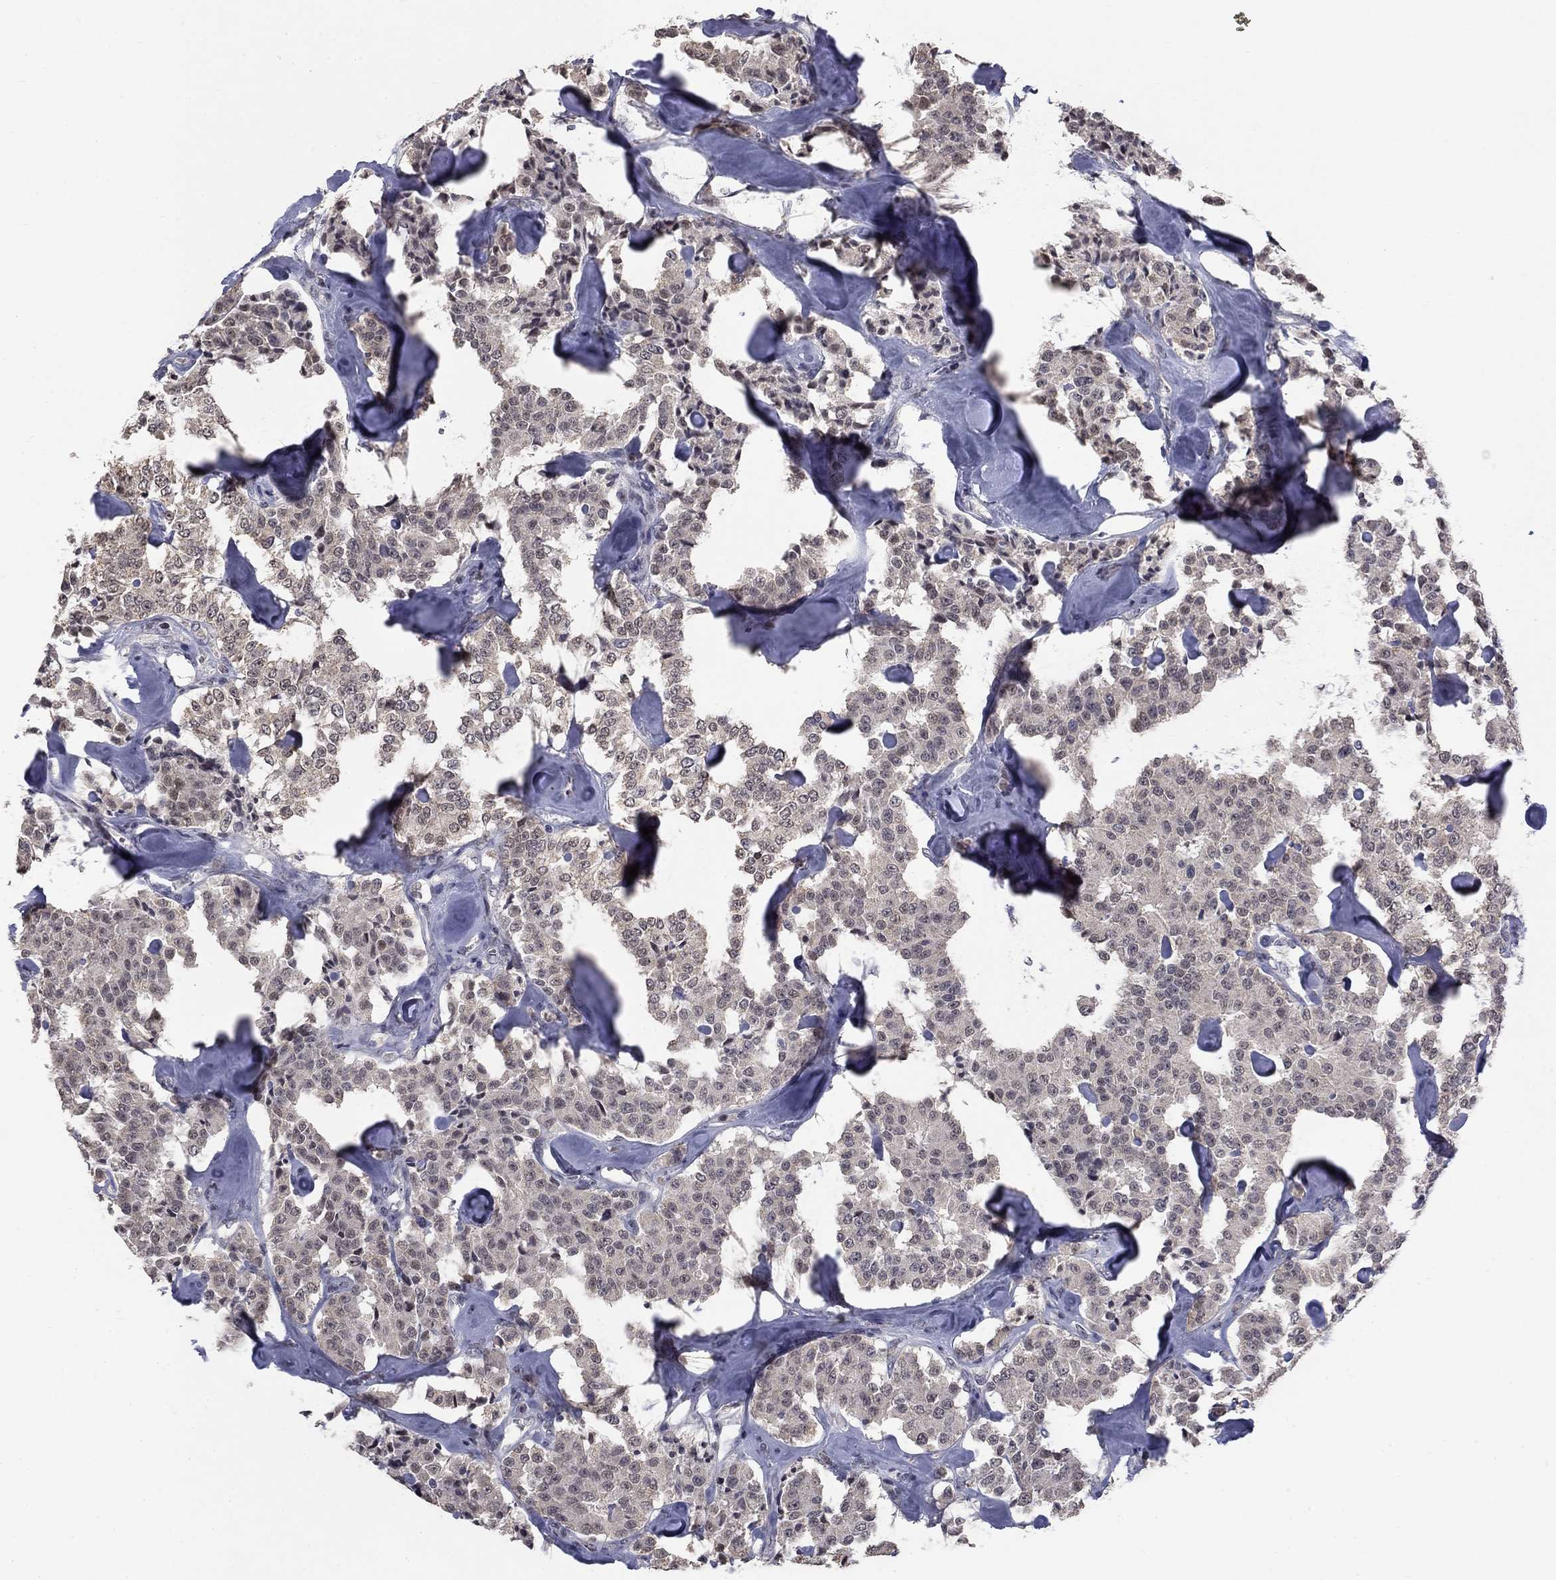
{"staining": {"intensity": "negative", "quantity": "none", "location": "none"}, "tissue": "carcinoid", "cell_type": "Tumor cells", "image_type": "cancer", "snomed": [{"axis": "morphology", "description": "Carcinoid, malignant, NOS"}, {"axis": "topography", "description": "Pancreas"}], "caption": "High power microscopy image of an immunohistochemistry (IHC) micrograph of carcinoid (malignant), revealing no significant staining in tumor cells.", "gene": "SPATA33", "patient": {"sex": "male", "age": 41}}